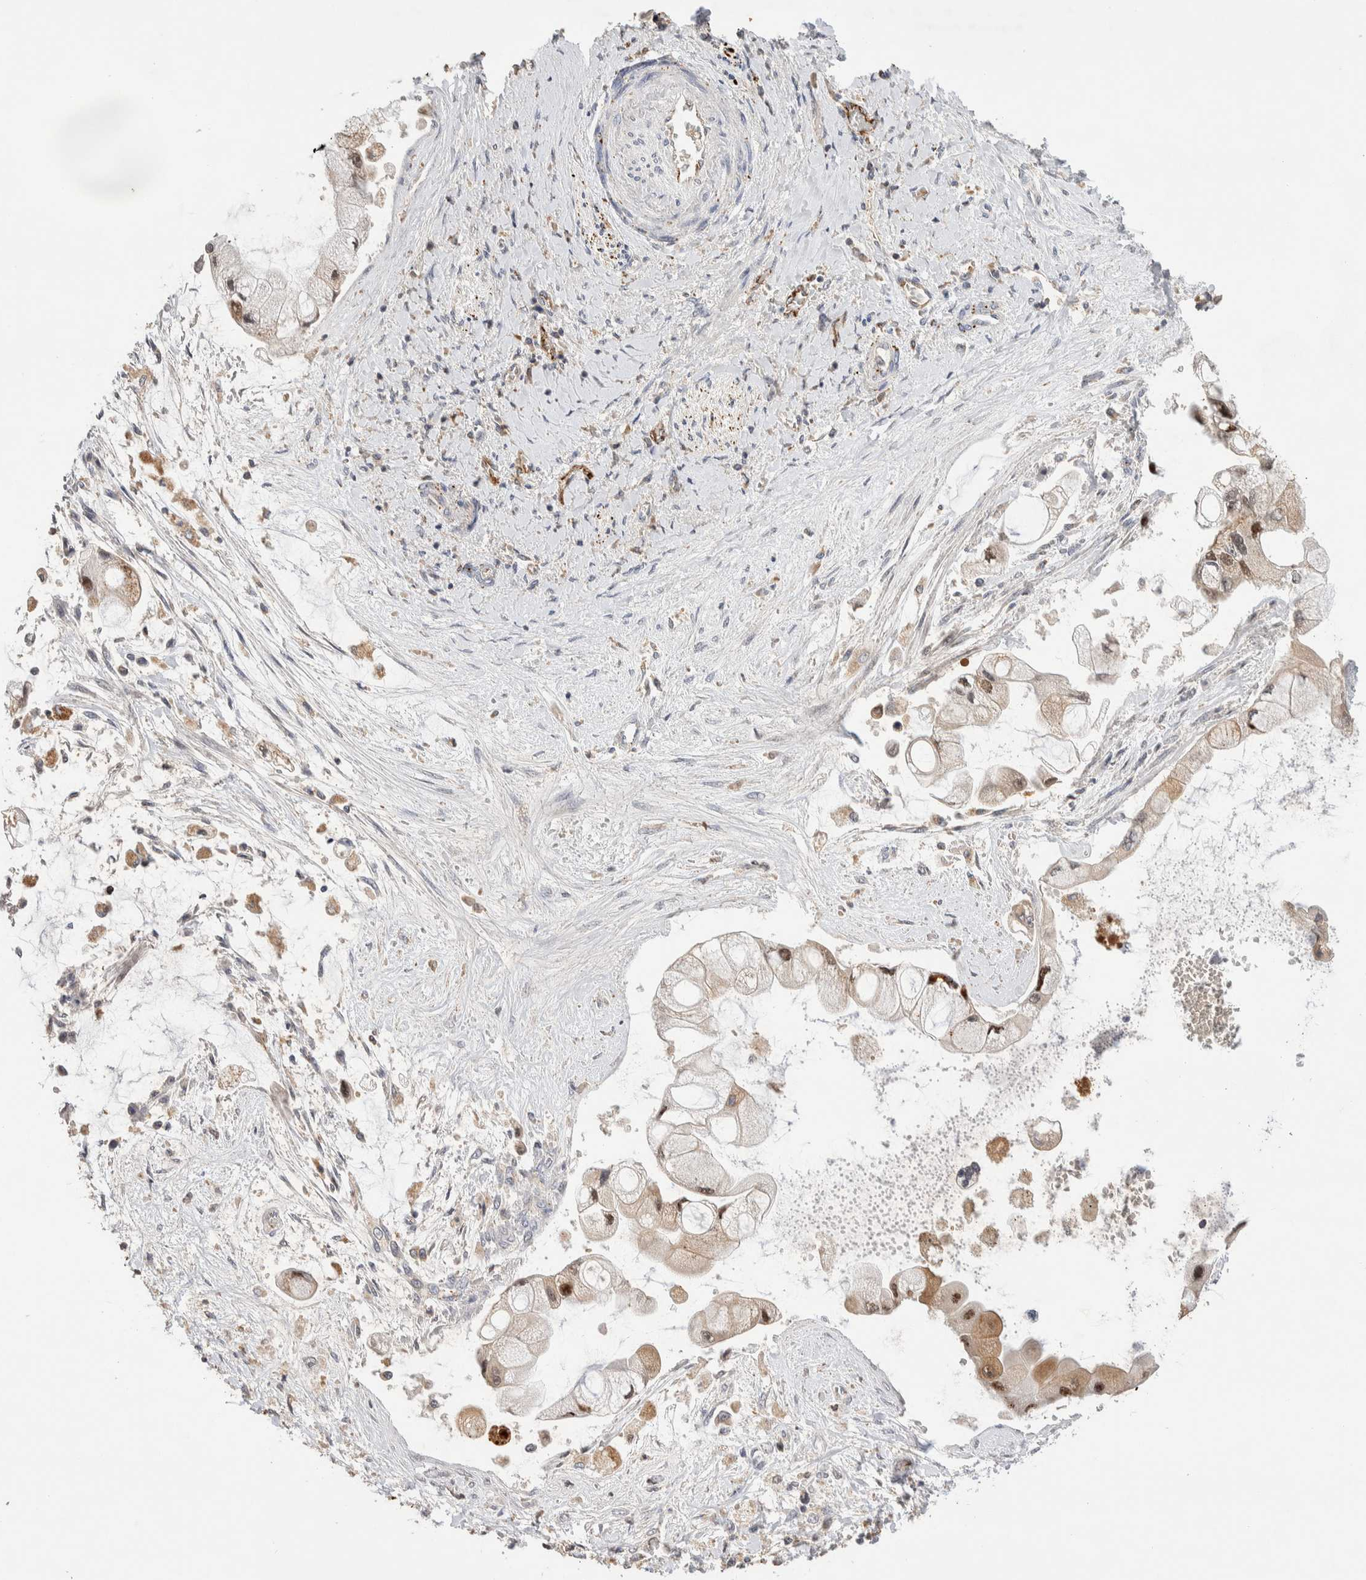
{"staining": {"intensity": "strong", "quantity": "25%-75%", "location": "cytoplasmic/membranous,nuclear"}, "tissue": "liver cancer", "cell_type": "Tumor cells", "image_type": "cancer", "snomed": [{"axis": "morphology", "description": "Cholangiocarcinoma"}, {"axis": "topography", "description": "Liver"}], "caption": "Immunohistochemical staining of human liver cancer (cholangiocarcinoma) displays high levels of strong cytoplasmic/membranous and nuclear protein expression in about 25%-75% of tumor cells.", "gene": "NSMAF", "patient": {"sex": "male", "age": 50}}